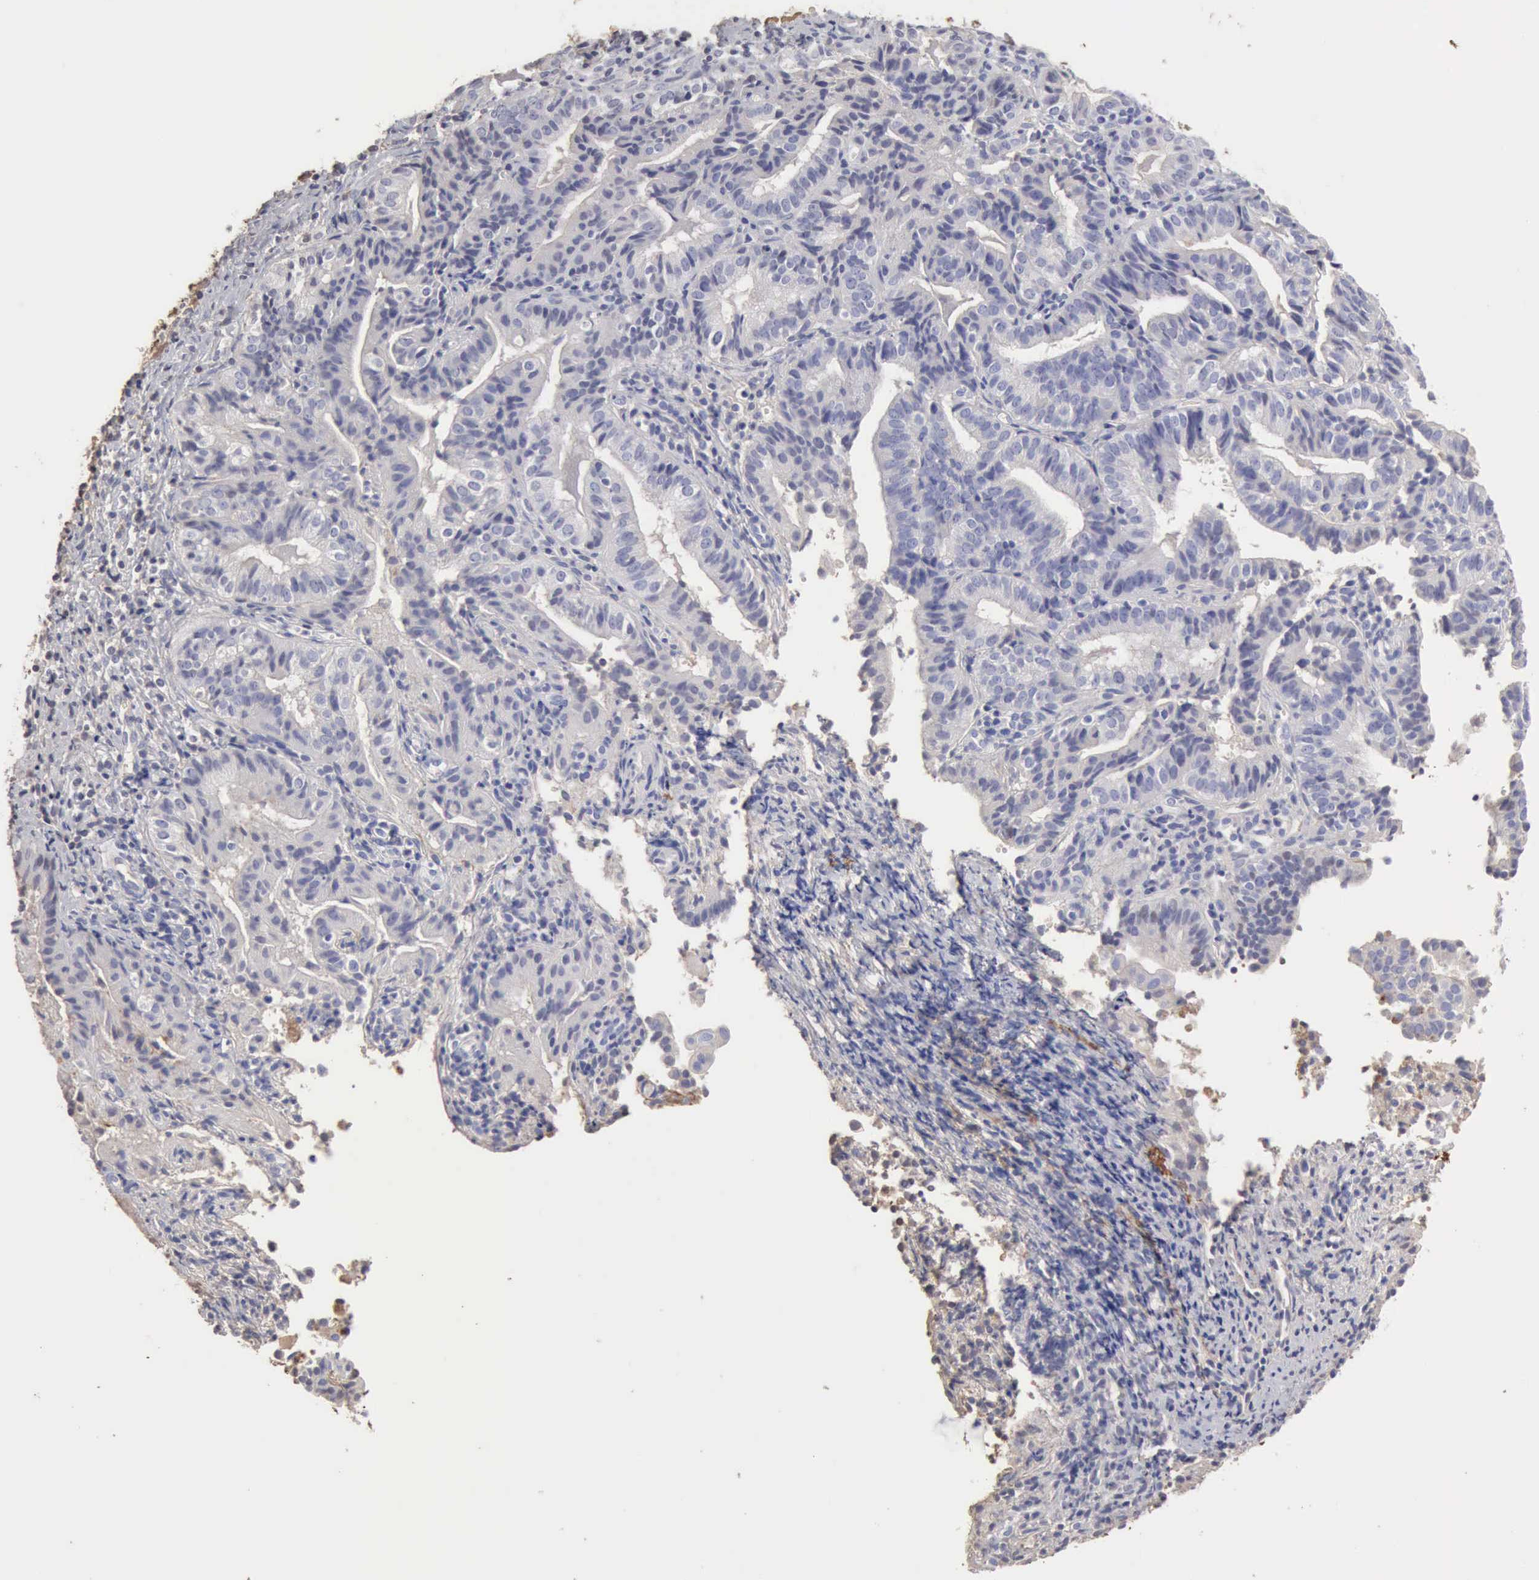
{"staining": {"intensity": "negative", "quantity": "none", "location": "none"}, "tissue": "cervical cancer", "cell_type": "Tumor cells", "image_type": "cancer", "snomed": [{"axis": "morphology", "description": "Adenocarcinoma, NOS"}, {"axis": "topography", "description": "Cervix"}], "caption": "Tumor cells are negative for protein expression in human cervical cancer (adenocarcinoma).", "gene": "SERPINA1", "patient": {"sex": "female", "age": 60}}